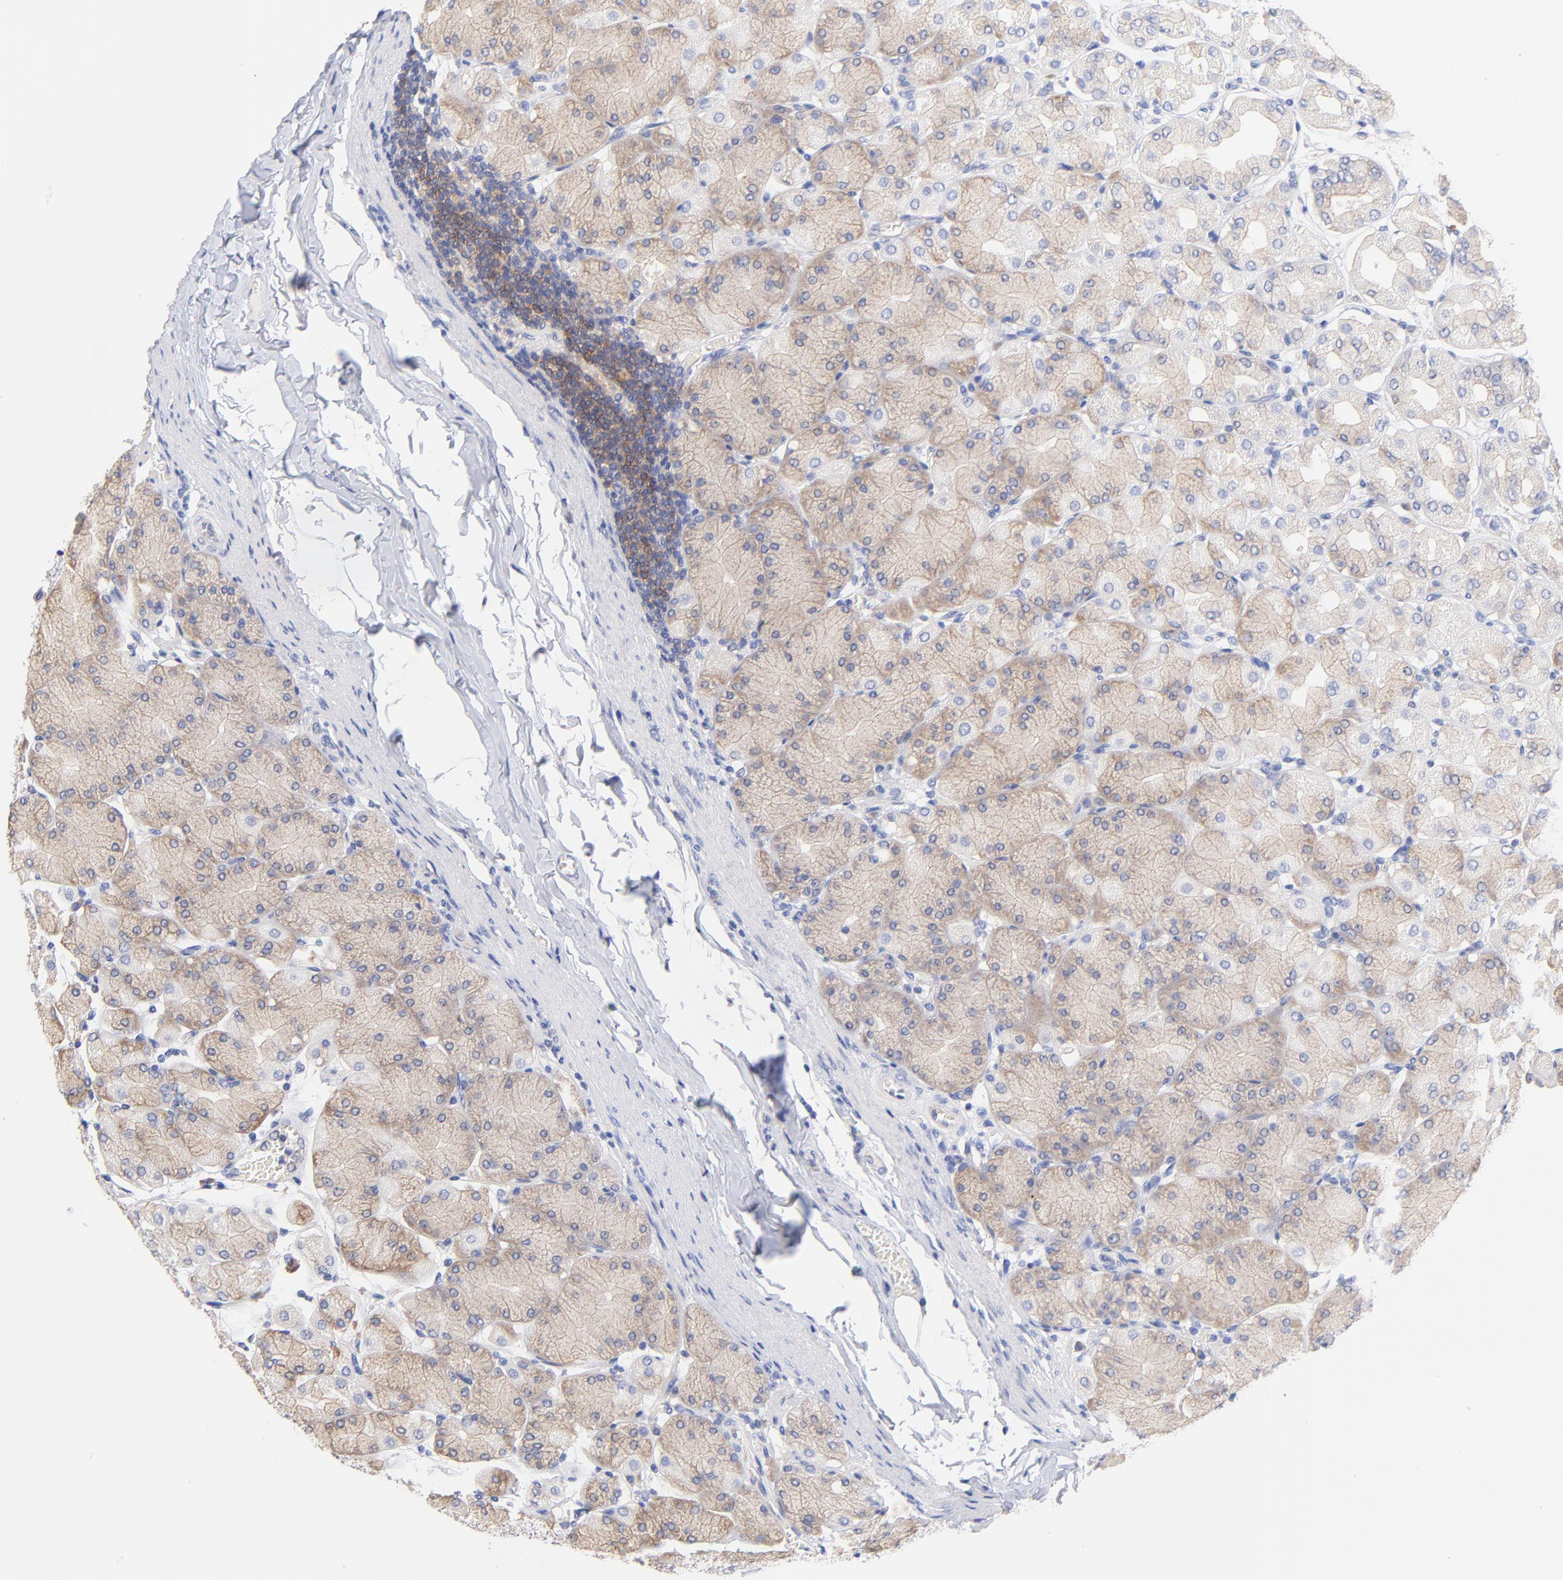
{"staining": {"intensity": "weak", "quantity": ">75%", "location": "cytoplasmic/membranous"}, "tissue": "stomach", "cell_type": "Glandular cells", "image_type": "normal", "snomed": [{"axis": "morphology", "description": "Normal tissue, NOS"}, {"axis": "topography", "description": "Stomach, upper"}], "caption": "High-power microscopy captured an immunohistochemistry histopathology image of benign stomach, revealing weak cytoplasmic/membranous positivity in about >75% of glandular cells. (Stains: DAB (3,3'-diaminobenzidine) in brown, nuclei in blue, Microscopy: brightfield microscopy at high magnification).", "gene": "TNFRSF13C", "patient": {"sex": "female", "age": 56}}